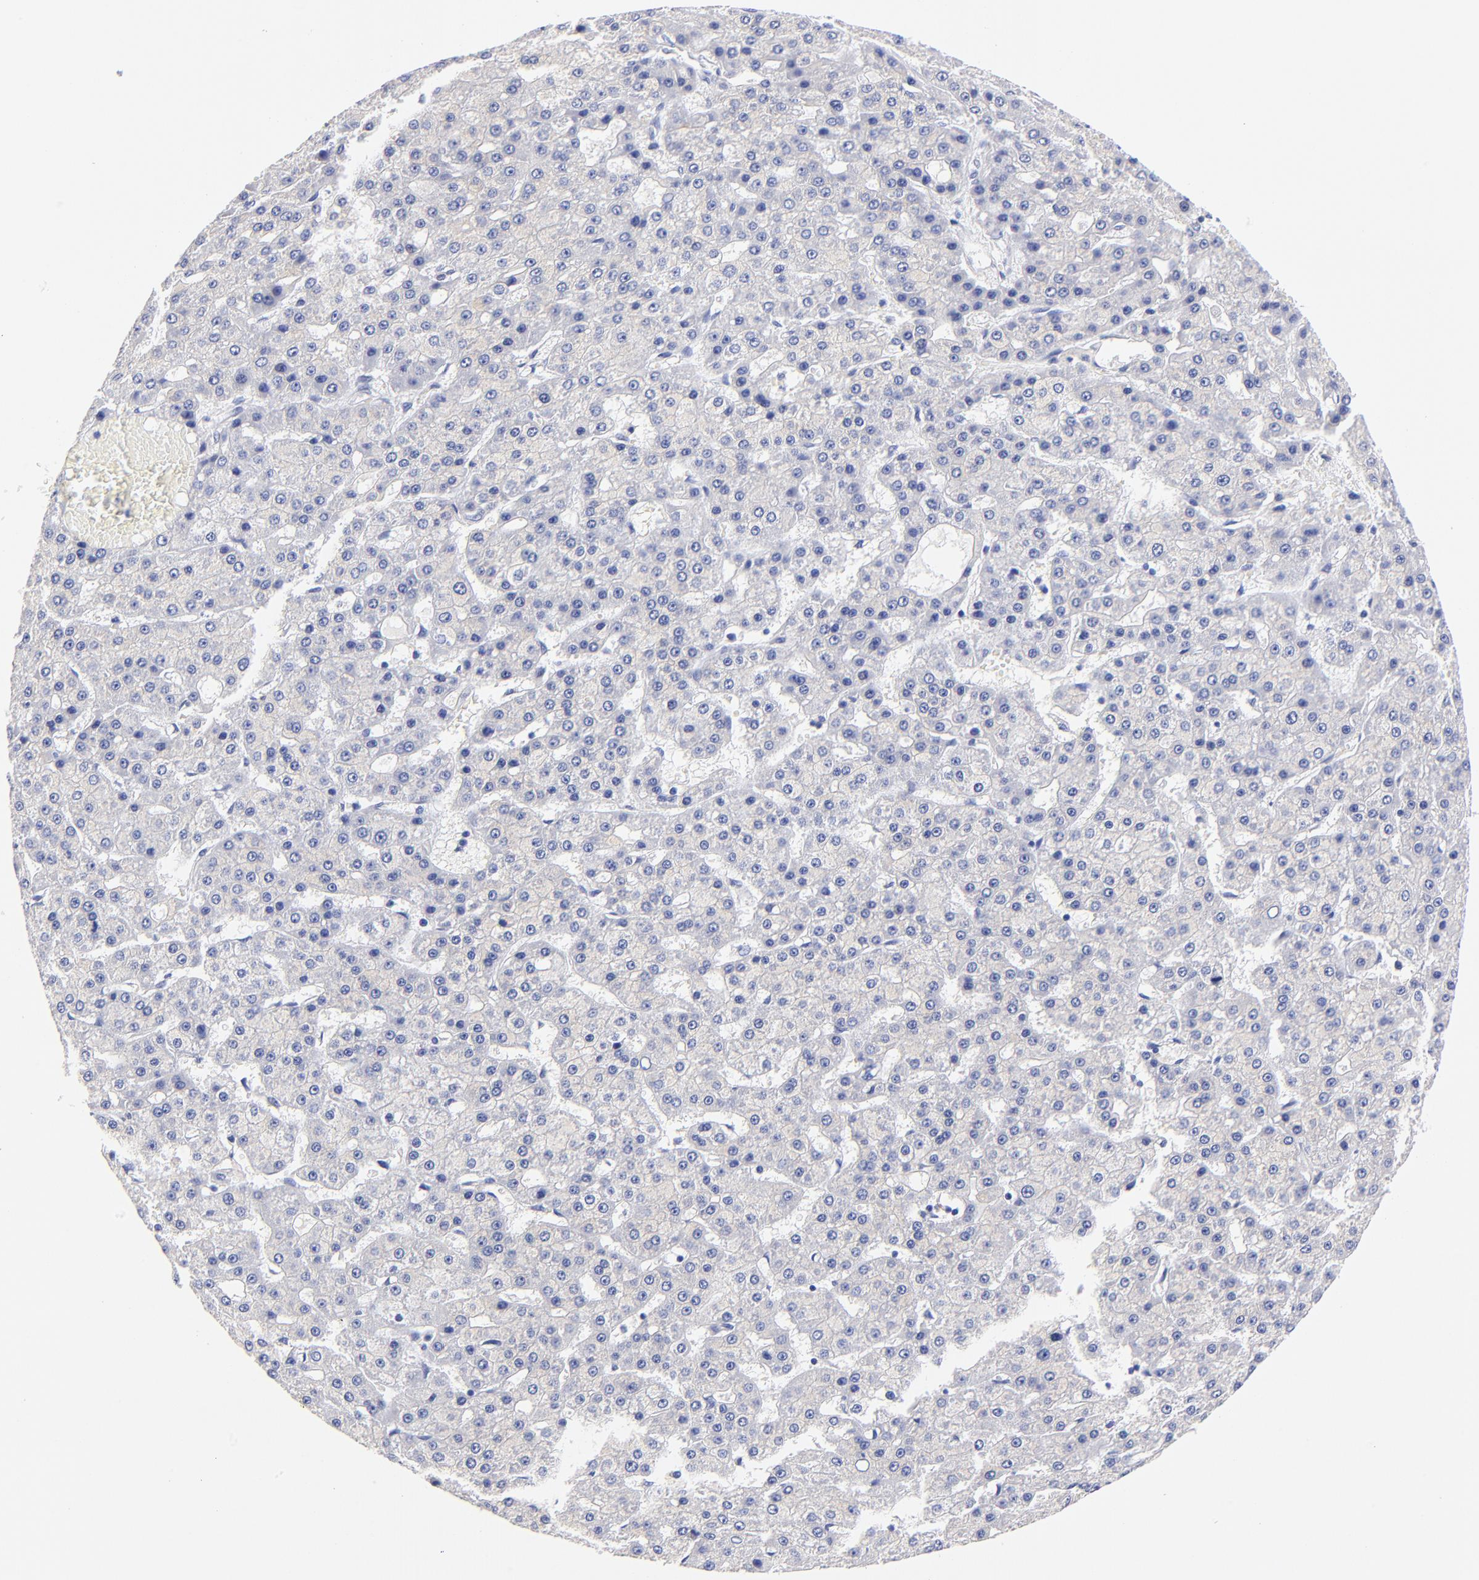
{"staining": {"intensity": "negative", "quantity": "none", "location": "none"}, "tissue": "liver cancer", "cell_type": "Tumor cells", "image_type": "cancer", "snomed": [{"axis": "morphology", "description": "Carcinoma, Hepatocellular, NOS"}, {"axis": "topography", "description": "Liver"}], "caption": "Immunohistochemistry of human hepatocellular carcinoma (liver) reveals no expression in tumor cells. (Brightfield microscopy of DAB (3,3'-diaminobenzidine) immunohistochemistry (IHC) at high magnification).", "gene": "HORMAD2", "patient": {"sex": "male", "age": 47}}